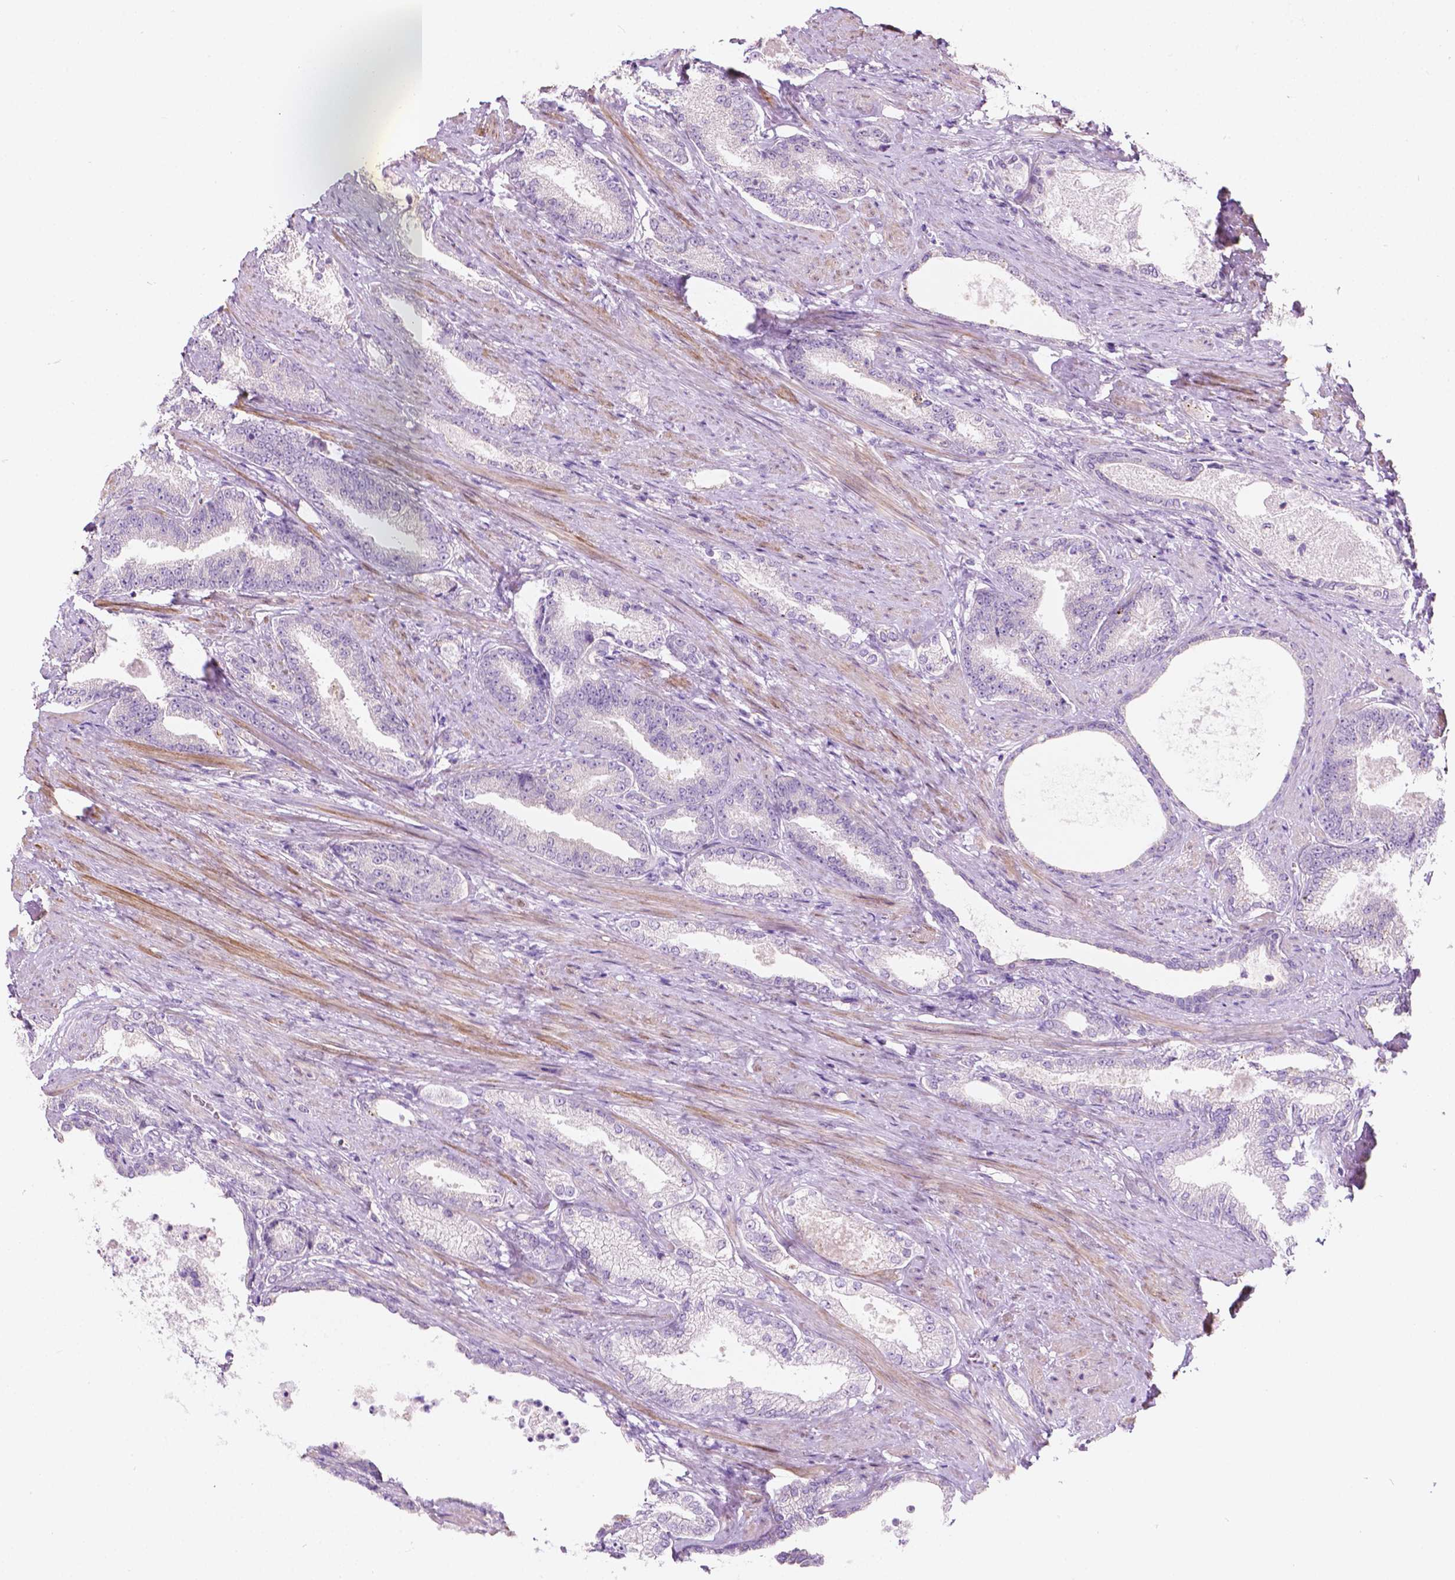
{"staining": {"intensity": "negative", "quantity": "none", "location": "none"}, "tissue": "prostate cancer", "cell_type": "Tumor cells", "image_type": "cancer", "snomed": [{"axis": "morphology", "description": "Adenocarcinoma, High grade"}, {"axis": "topography", "description": "Prostate and seminal vesicle, NOS"}], "caption": "IHC photomicrograph of neoplastic tissue: prostate cancer (adenocarcinoma (high-grade)) stained with DAB reveals no significant protein expression in tumor cells.", "gene": "NOS1AP", "patient": {"sex": "male", "age": 61}}